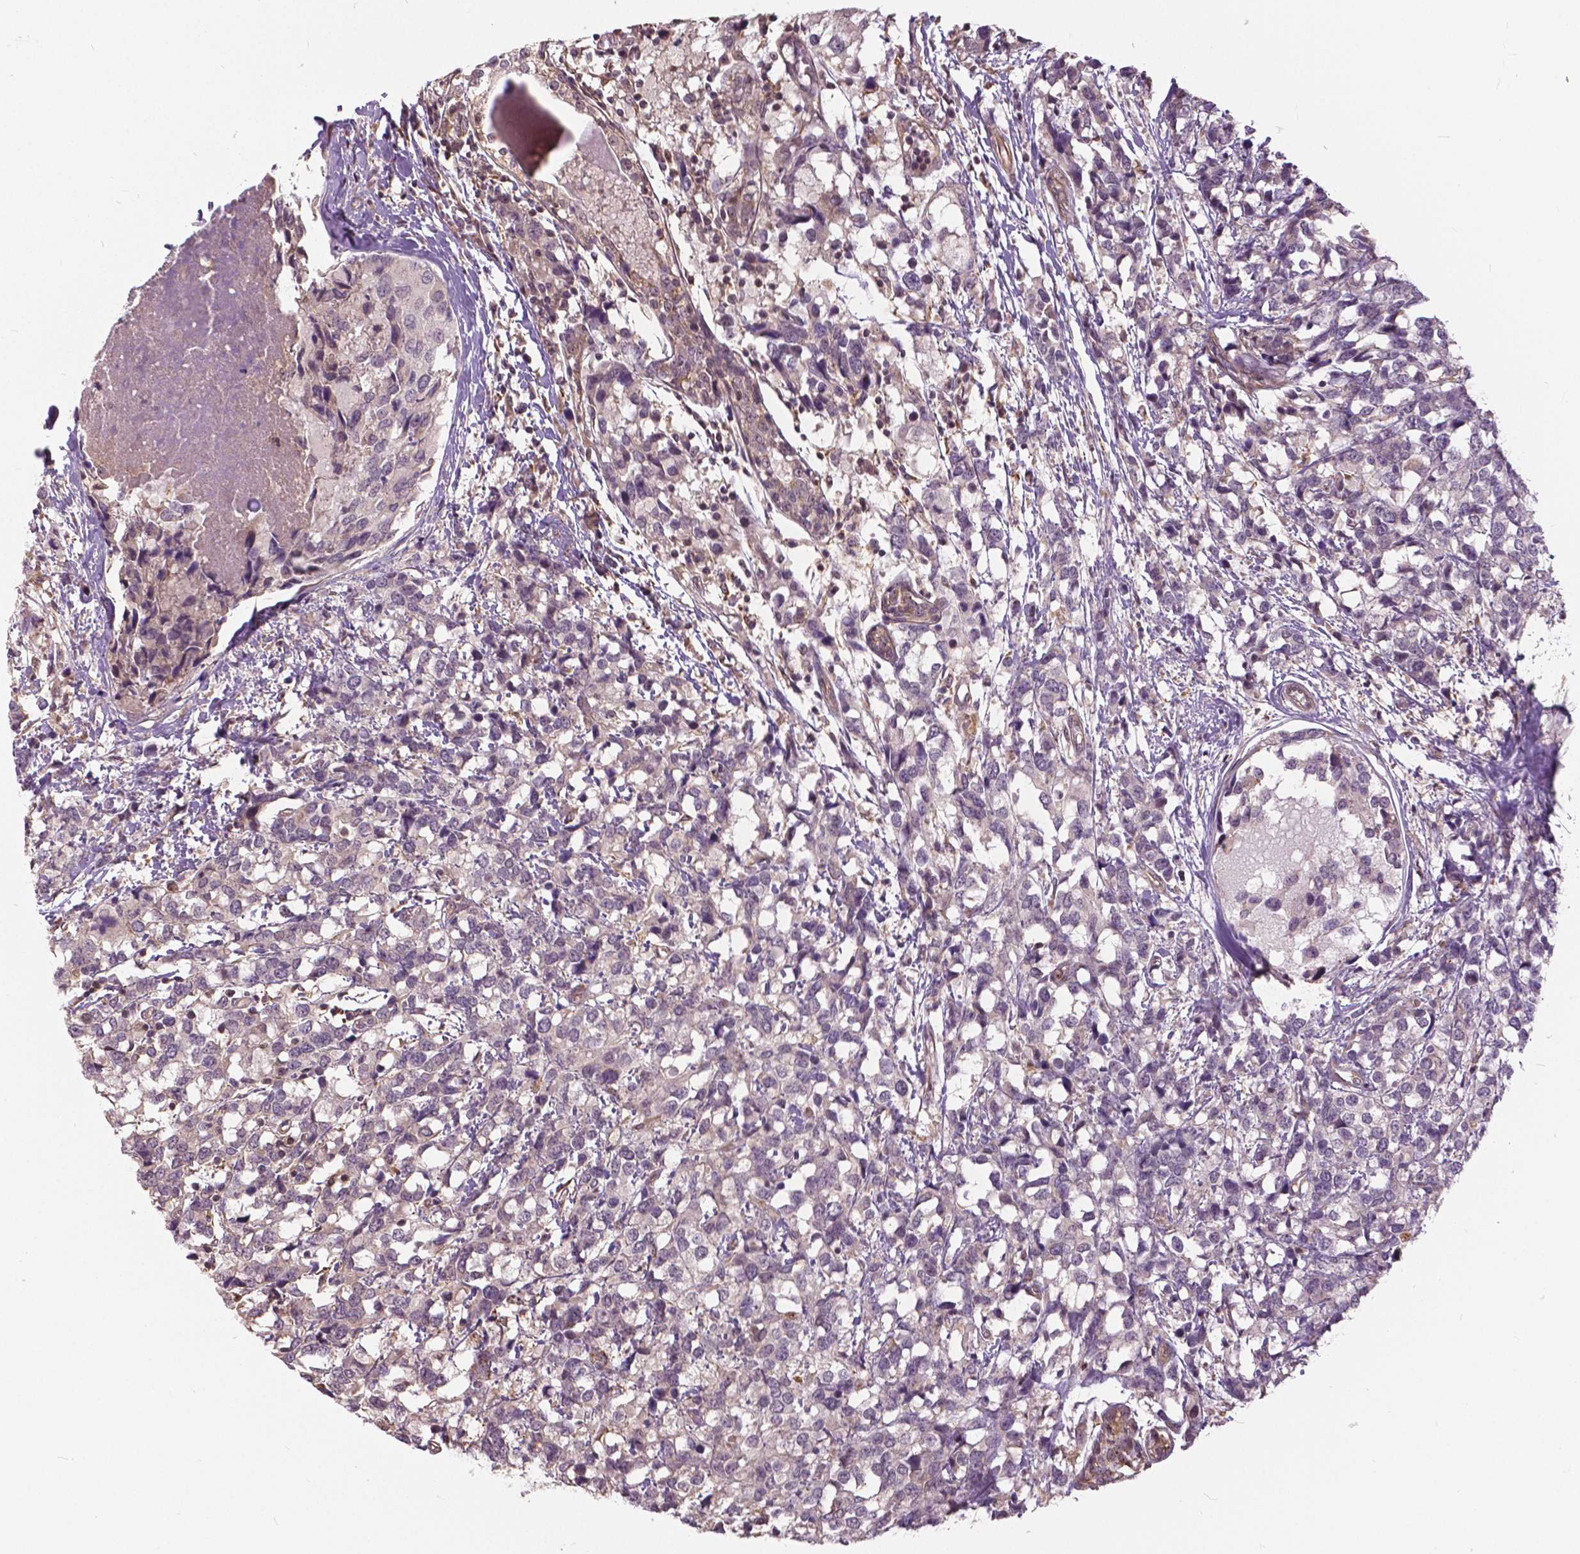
{"staining": {"intensity": "negative", "quantity": "none", "location": "none"}, "tissue": "breast cancer", "cell_type": "Tumor cells", "image_type": "cancer", "snomed": [{"axis": "morphology", "description": "Lobular carcinoma"}, {"axis": "topography", "description": "Breast"}], "caption": "Immunohistochemistry (IHC) histopathology image of neoplastic tissue: breast lobular carcinoma stained with DAB (3,3'-diaminobenzidine) demonstrates no significant protein positivity in tumor cells.", "gene": "ANXA13", "patient": {"sex": "female", "age": 59}}